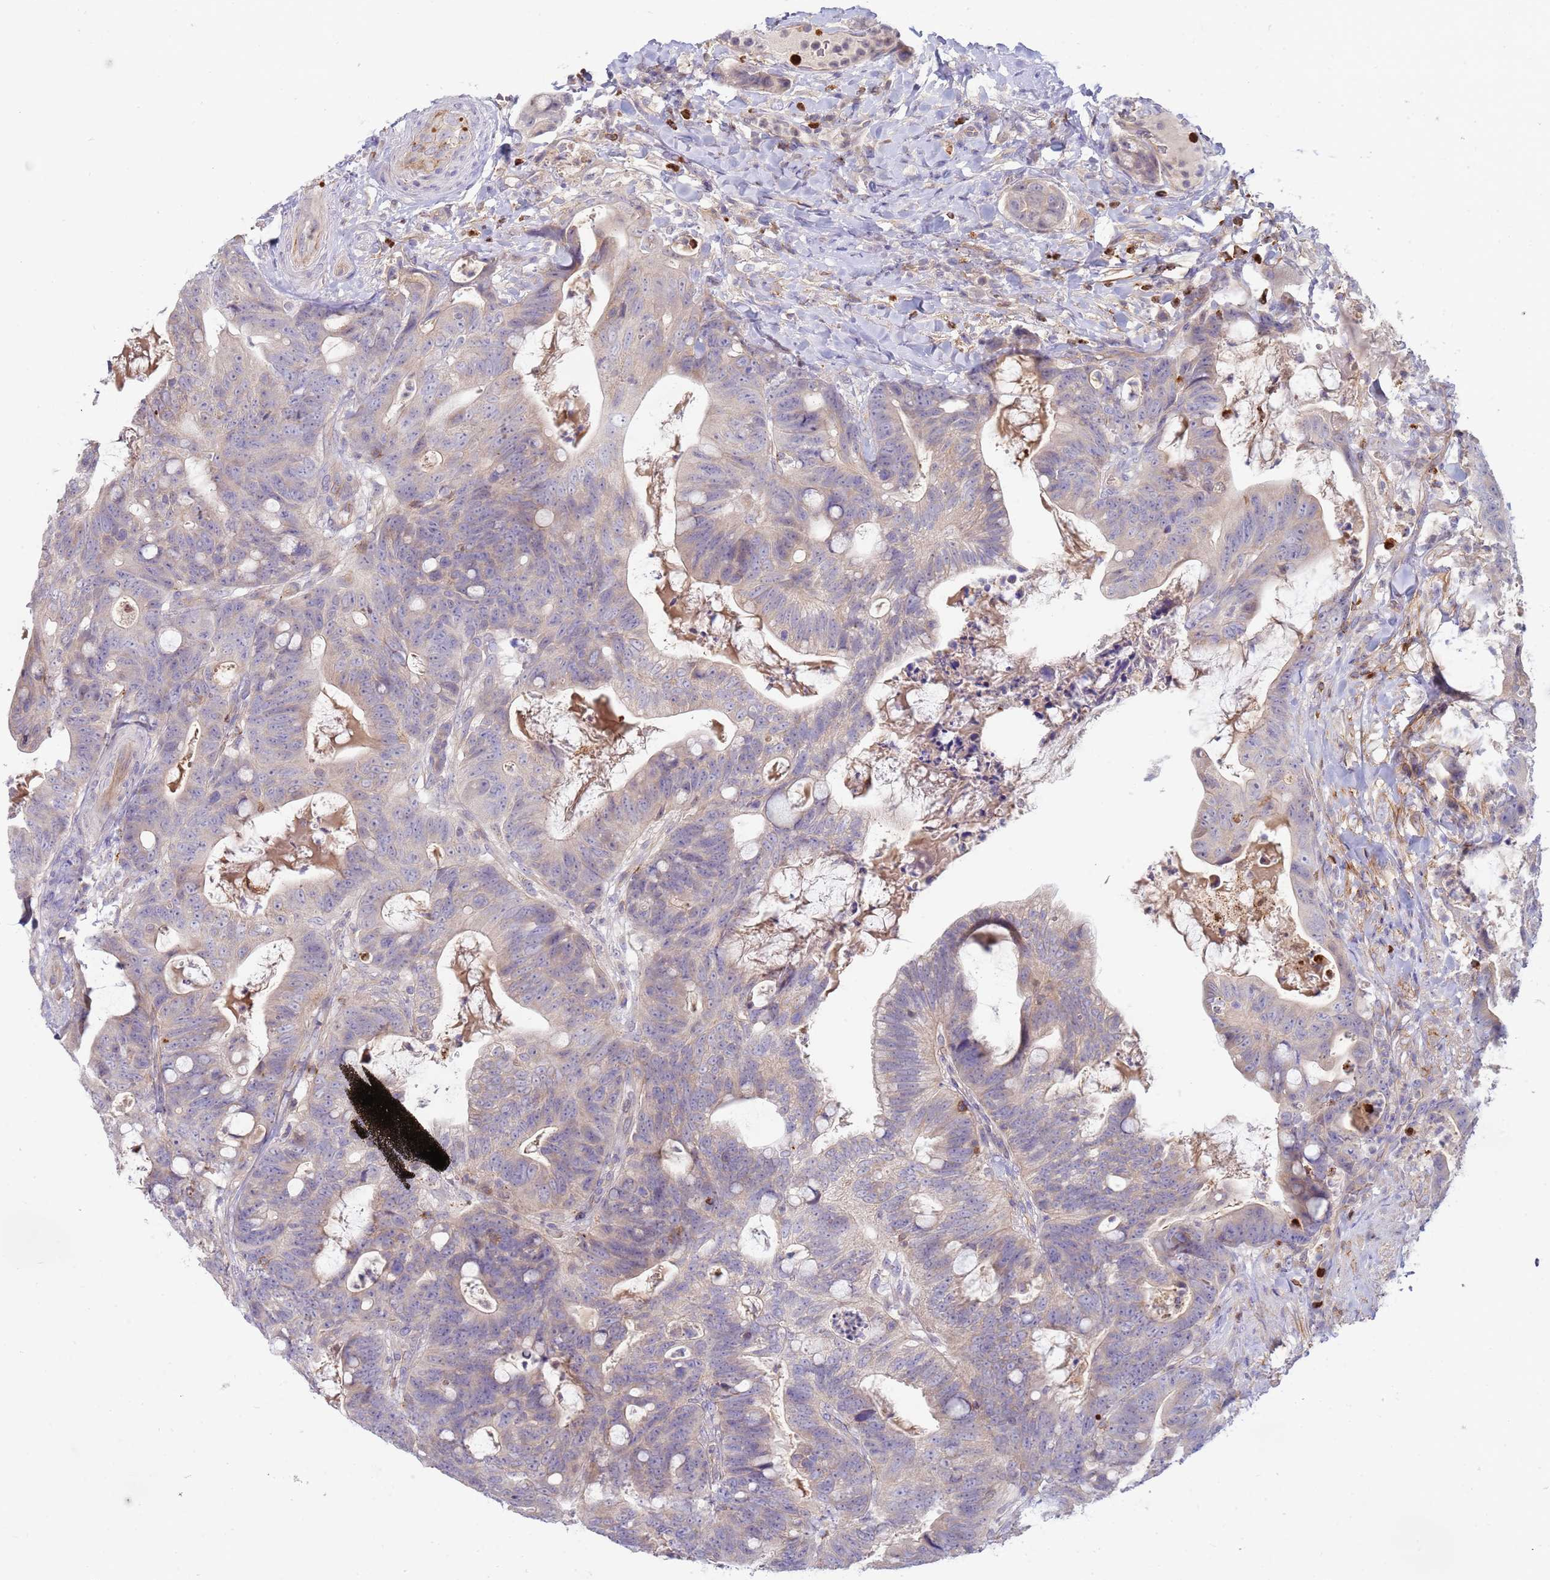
{"staining": {"intensity": "weak", "quantity": "<25%", "location": "cytoplasmic/membranous"}, "tissue": "colorectal cancer", "cell_type": "Tumor cells", "image_type": "cancer", "snomed": [{"axis": "morphology", "description": "Adenocarcinoma, NOS"}, {"axis": "topography", "description": "Colon"}], "caption": "Immunohistochemistry (IHC) micrograph of colorectal cancer (adenocarcinoma) stained for a protein (brown), which displays no positivity in tumor cells.", "gene": "STK25", "patient": {"sex": "female", "age": 82}}